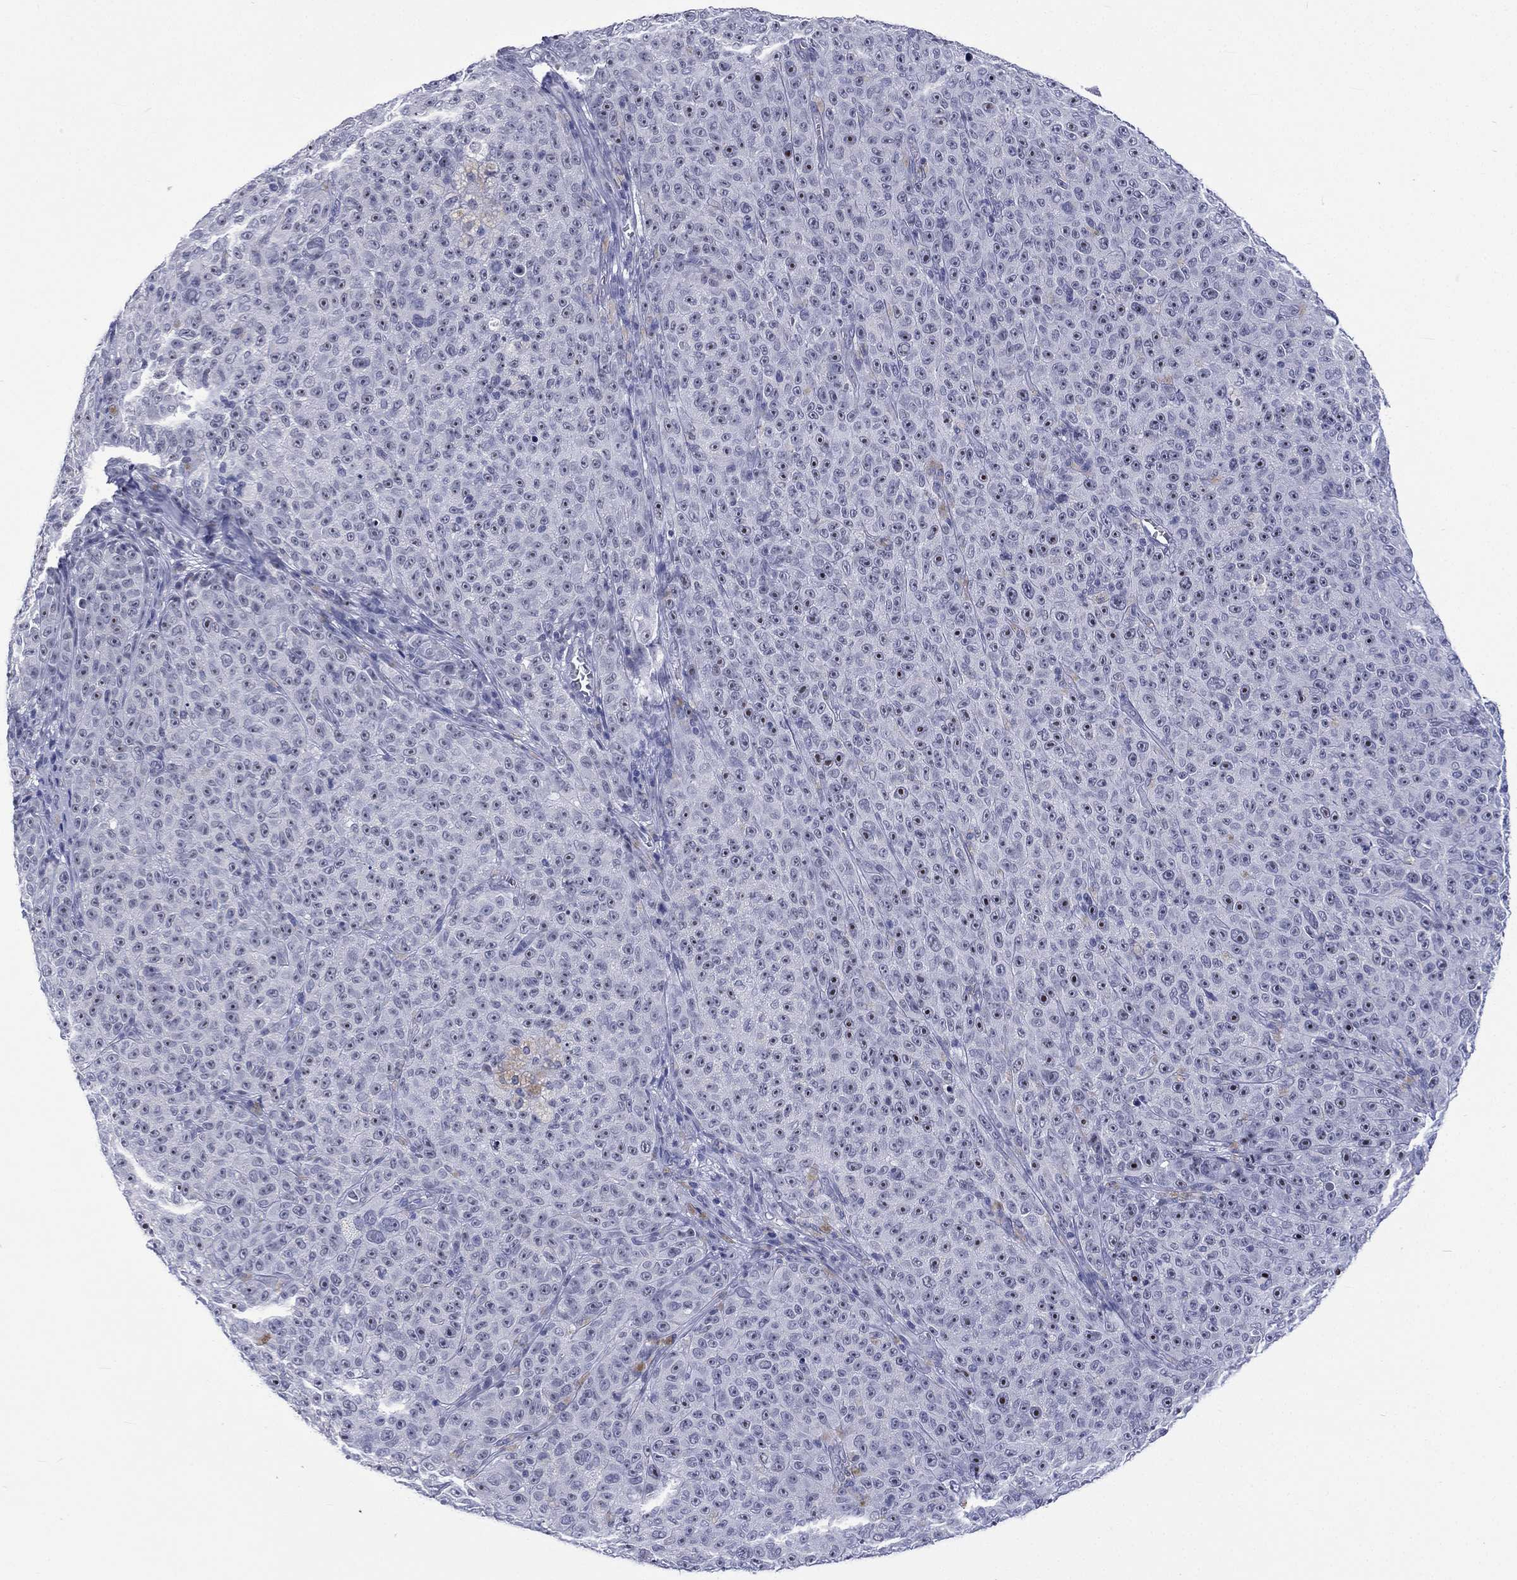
{"staining": {"intensity": "strong", "quantity": "25%-75%", "location": "nuclear"}, "tissue": "melanoma", "cell_type": "Tumor cells", "image_type": "cancer", "snomed": [{"axis": "morphology", "description": "Malignant melanoma, NOS"}, {"axis": "topography", "description": "Skin"}], "caption": "DAB (3,3'-diaminobenzidine) immunohistochemical staining of human malignant melanoma demonstrates strong nuclear protein staining in about 25%-75% of tumor cells.", "gene": "SSX1", "patient": {"sex": "female", "age": 82}}